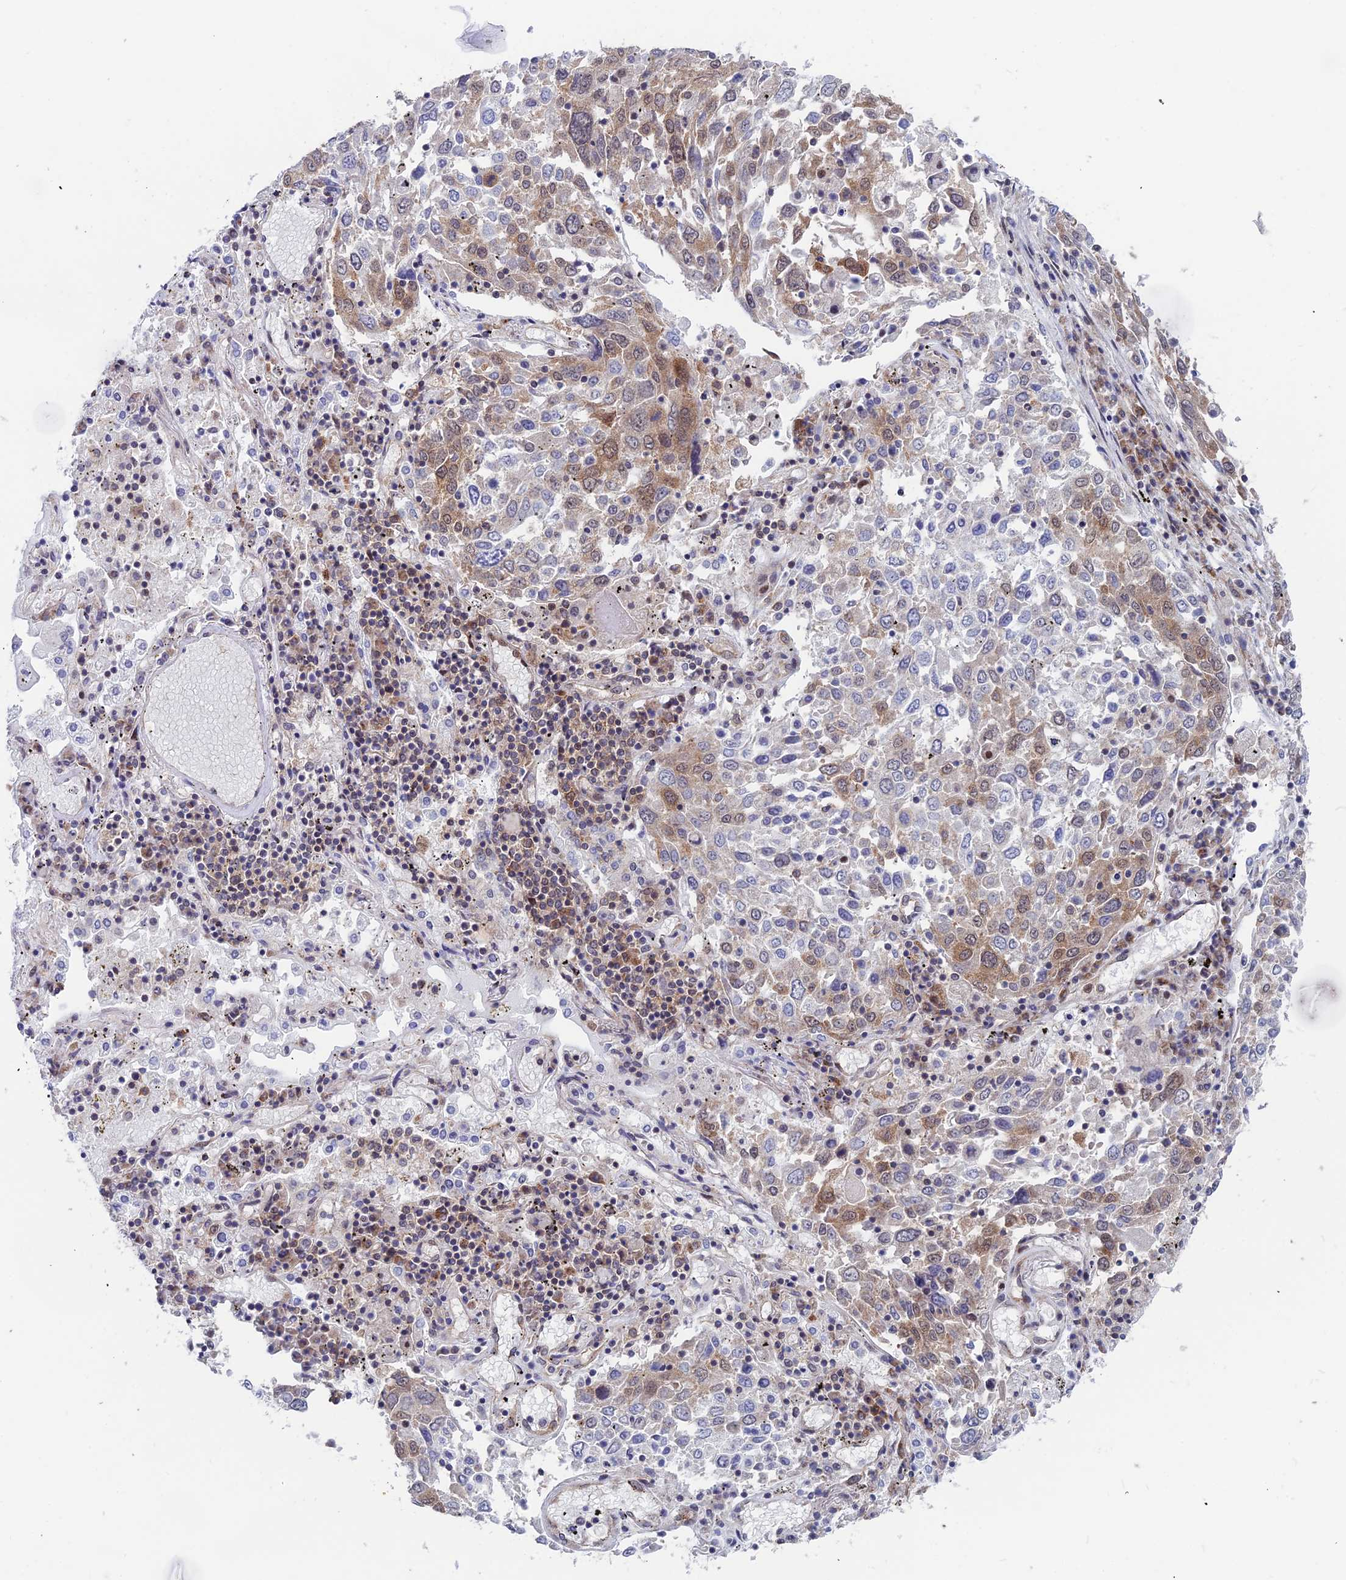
{"staining": {"intensity": "moderate", "quantity": "<25%", "location": "cytoplasmic/membranous,nuclear"}, "tissue": "lung cancer", "cell_type": "Tumor cells", "image_type": "cancer", "snomed": [{"axis": "morphology", "description": "Squamous cell carcinoma, NOS"}, {"axis": "topography", "description": "Lung"}], "caption": "Lung squamous cell carcinoma stained with a protein marker shows moderate staining in tumor cells.", "gene": "IGBP1", "patient": {"sex": "male", "age": 65}}